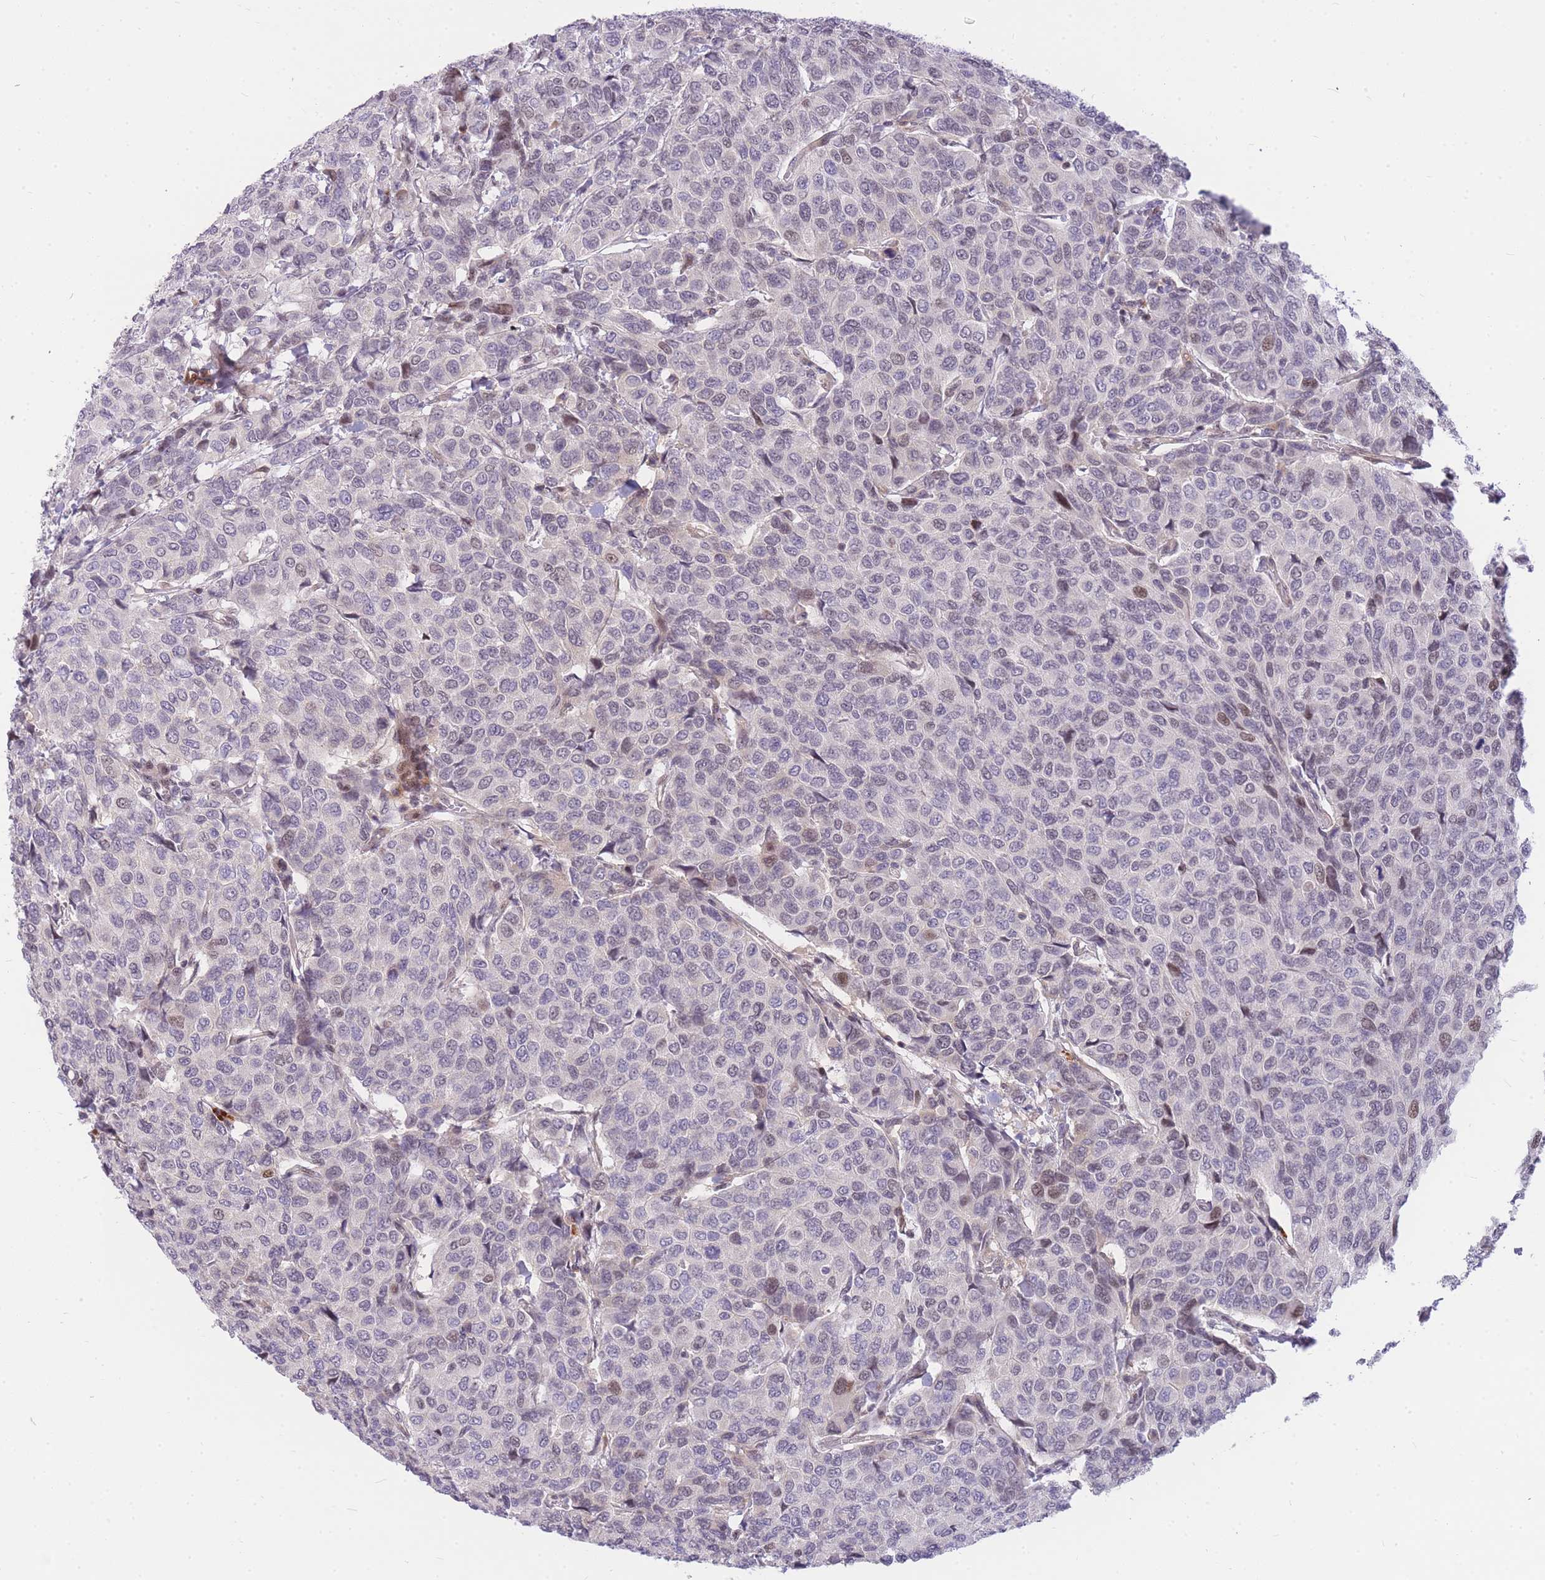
{"staining": {"intensity": "weak", "quantity": "<25%", "location": "nuclear"}, "tissue": "breast cancer", "cell_type": "Tumor cells", "image_type": "cancer", "snomed": [{"axis": "morphology", "description": "Duct carcinoma"}, {"axis": "topography", "description": "Breast"}], "caption": "The micrograph demonstrates no significant positivity in tumor cells of infiltrating ductal carcinoma (breast).", "gene": "TLE2", "patient": {"sex": "female", "age": 55}}